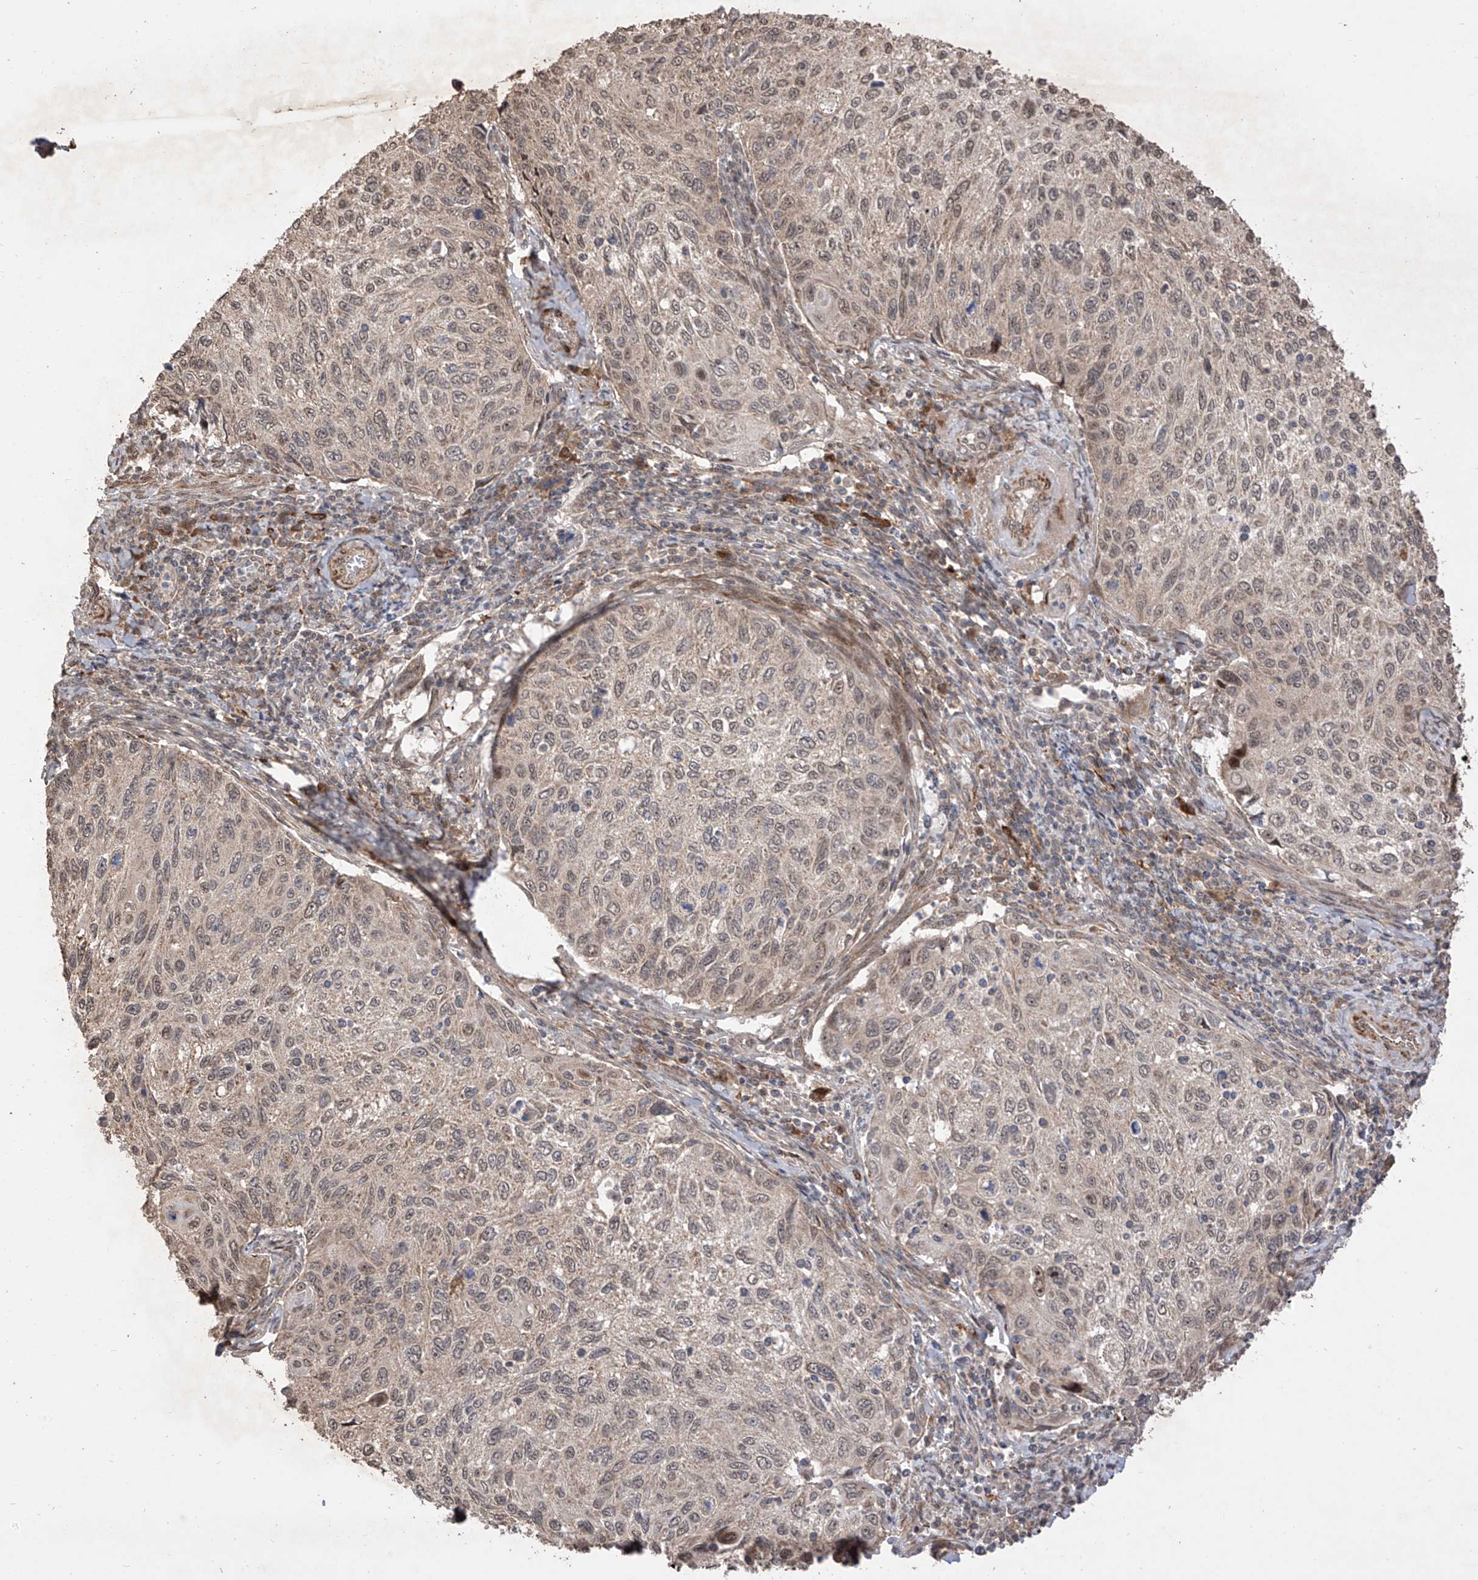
{"staining": {"intensity": "weak", "quantity": "<25%", "location": "cytoplasmic/membranous,nuclear"}, "tissue": "cervical cancer", "cell_type": "Tumor cells", "image_type": "cancer", "snomed": [{"axis": "morphology", "description": "Squamous cell carcinoma, NOS"}, {"axis": "topography", "description": "Cervix"}], "caption": "High power microscopy photomicrograph of an IHC image of cervical cancer, revealing no significant positivity in tumor cells.", "gene": "LATS1", "patient": {"sex": "female", "age": 70}}